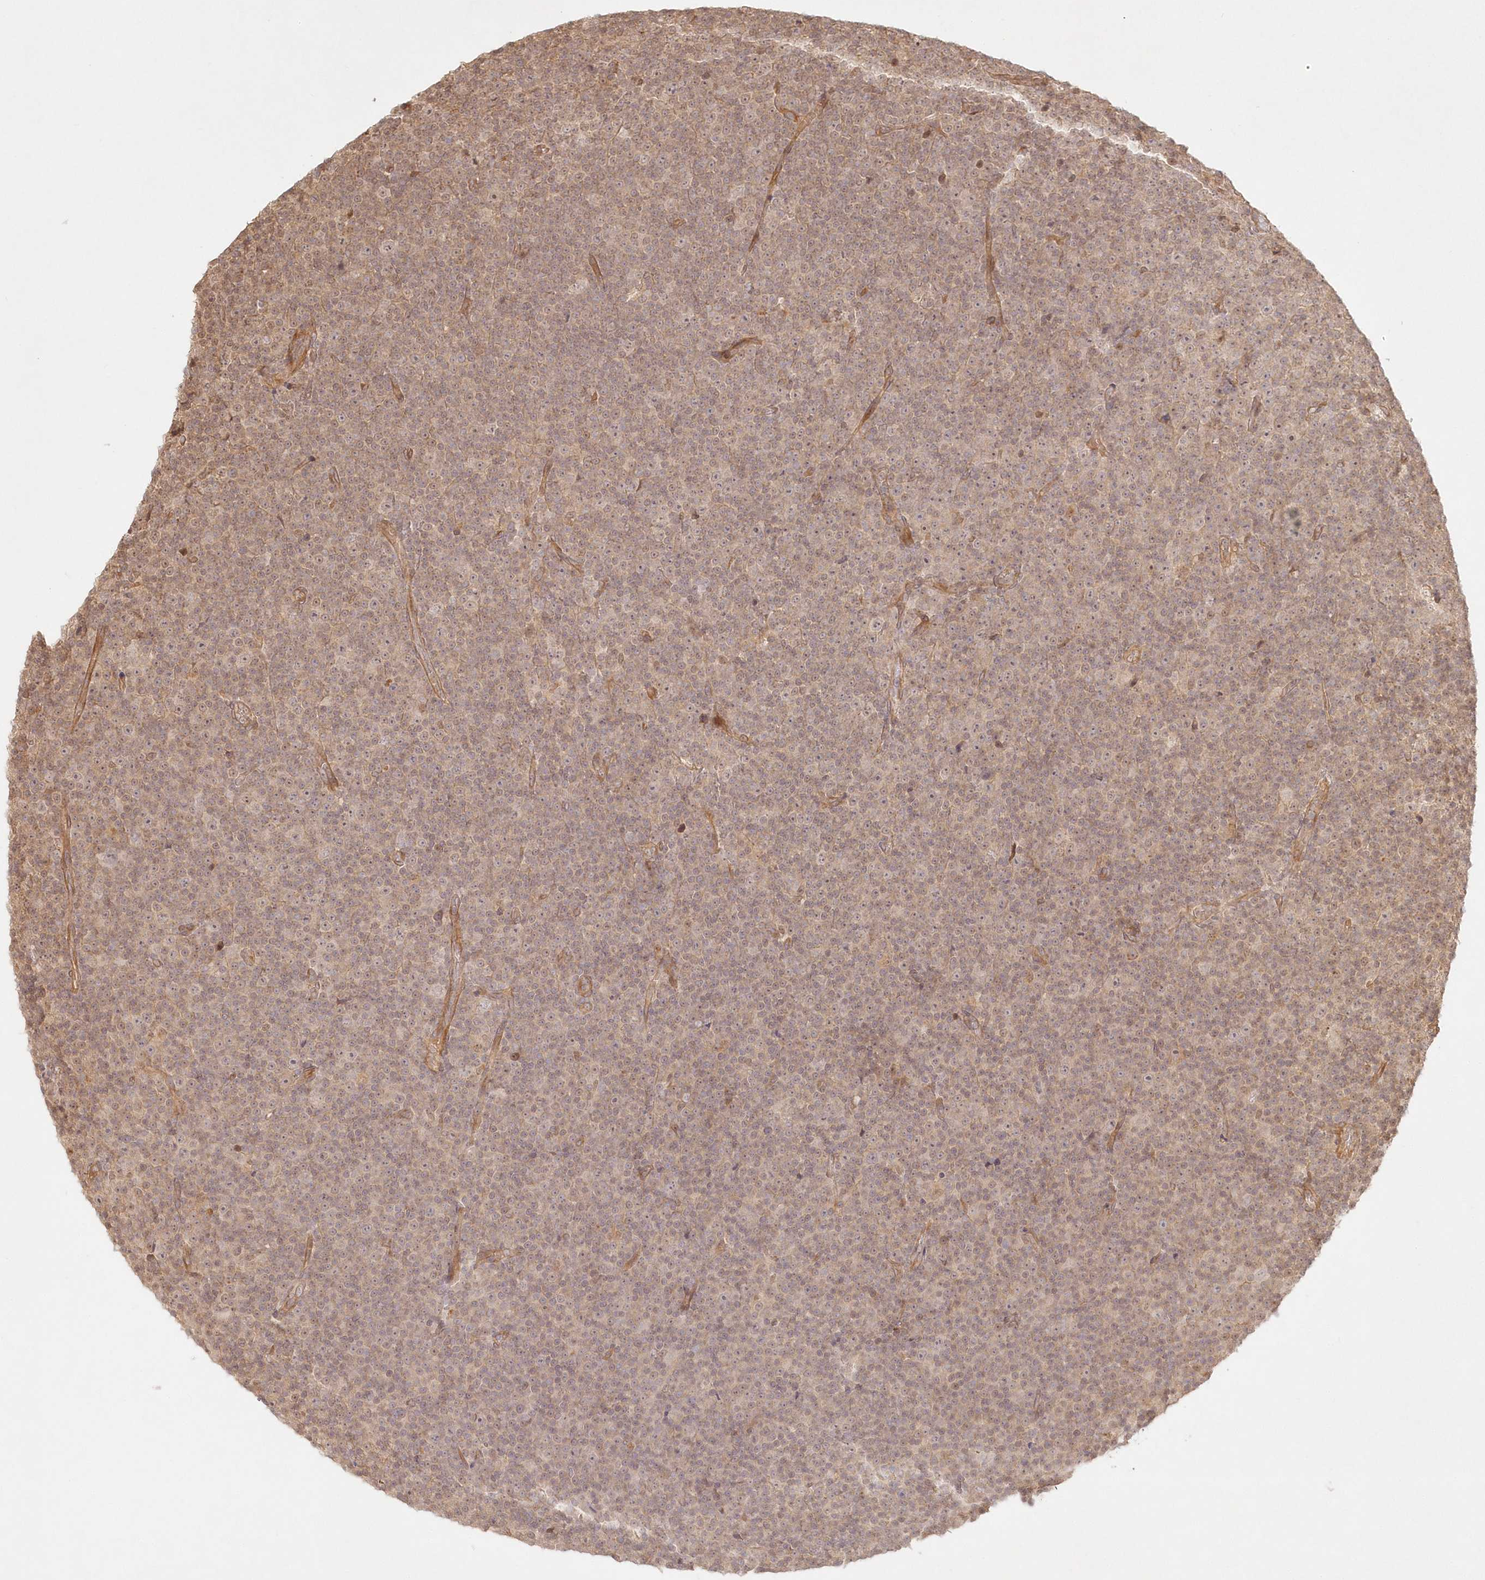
{"staining": {"intensity": "weak", "quantity": "25%-75%", "location": "cytoplasmic/membranous"}, "tissue": "lymphoma", "cell_type": "Tumor cells", "image_type": "cancer", "snomed": [{"axis": "morphology", "description": "Malignant lymphoma, non-Hodgkin's type, Low grade"}, {"axis": "topography", "description": "Lymph node"}], "caption": "Brown immunohistochemical staining in lymphoma displays weak cytoplasmic/membranous expression in about 25%-75% of tumor cells.", "gene": "KIAA0232", "patient": {"sex": "female", "age": 67}}